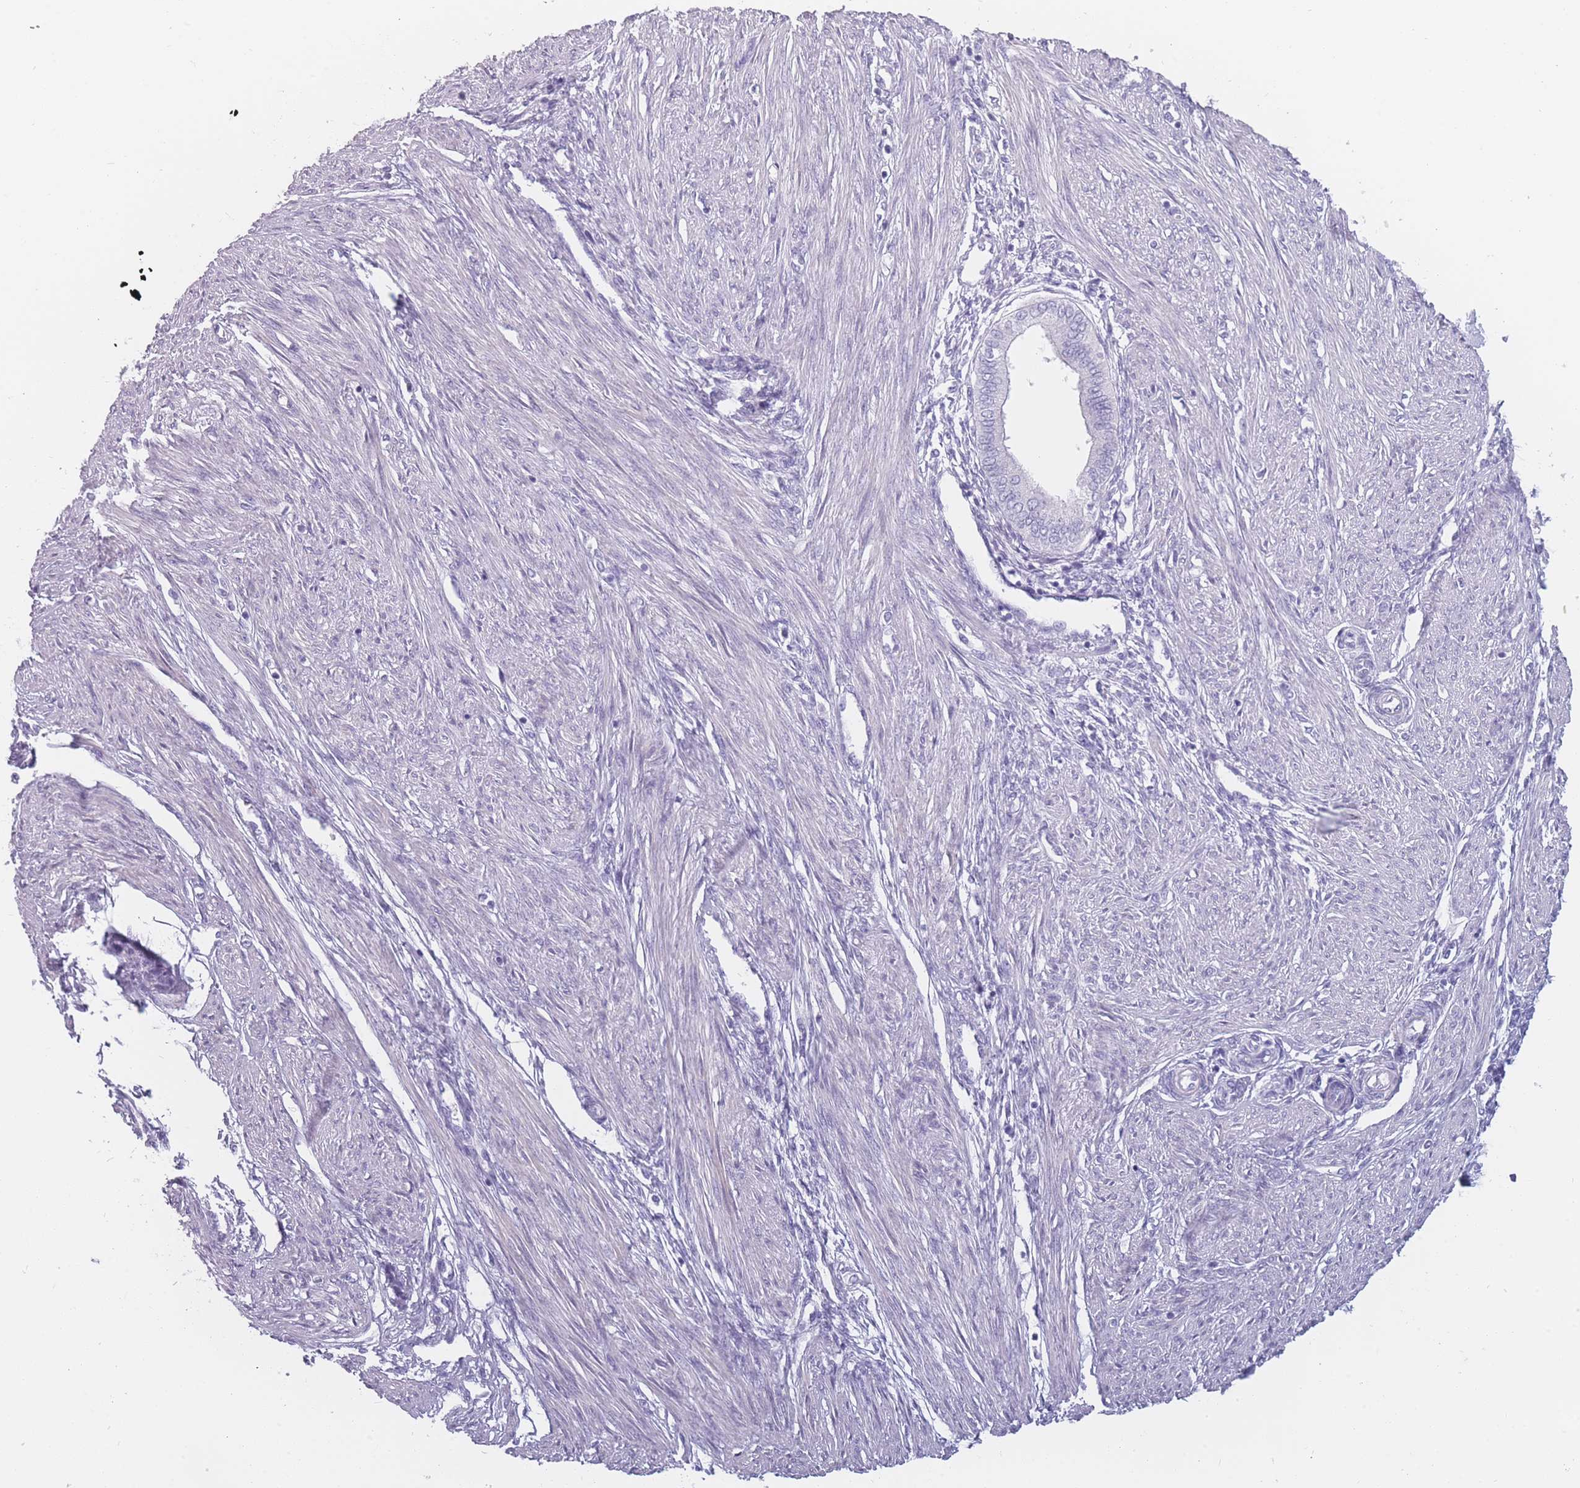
{"staining": {"intensity": "negative", "quantity": "none", "location": "none"}, "tissue": "endometrium", "cell_type": "Cells in endometrial stroma", "image_type": "normal", "snomed": [{"axis": "morphology", "description": "Normal tissue, NOS"}, {"axis": "topography", "description": "Endometrium"}], "caption": "Immunohistochemical staining of normal endometrium displays no significant expression in cells in endometrial stroma. Nuclei are stained in blue.", "gene": "PPFIA3", "patient": {"sex": "female", "age": 53}}